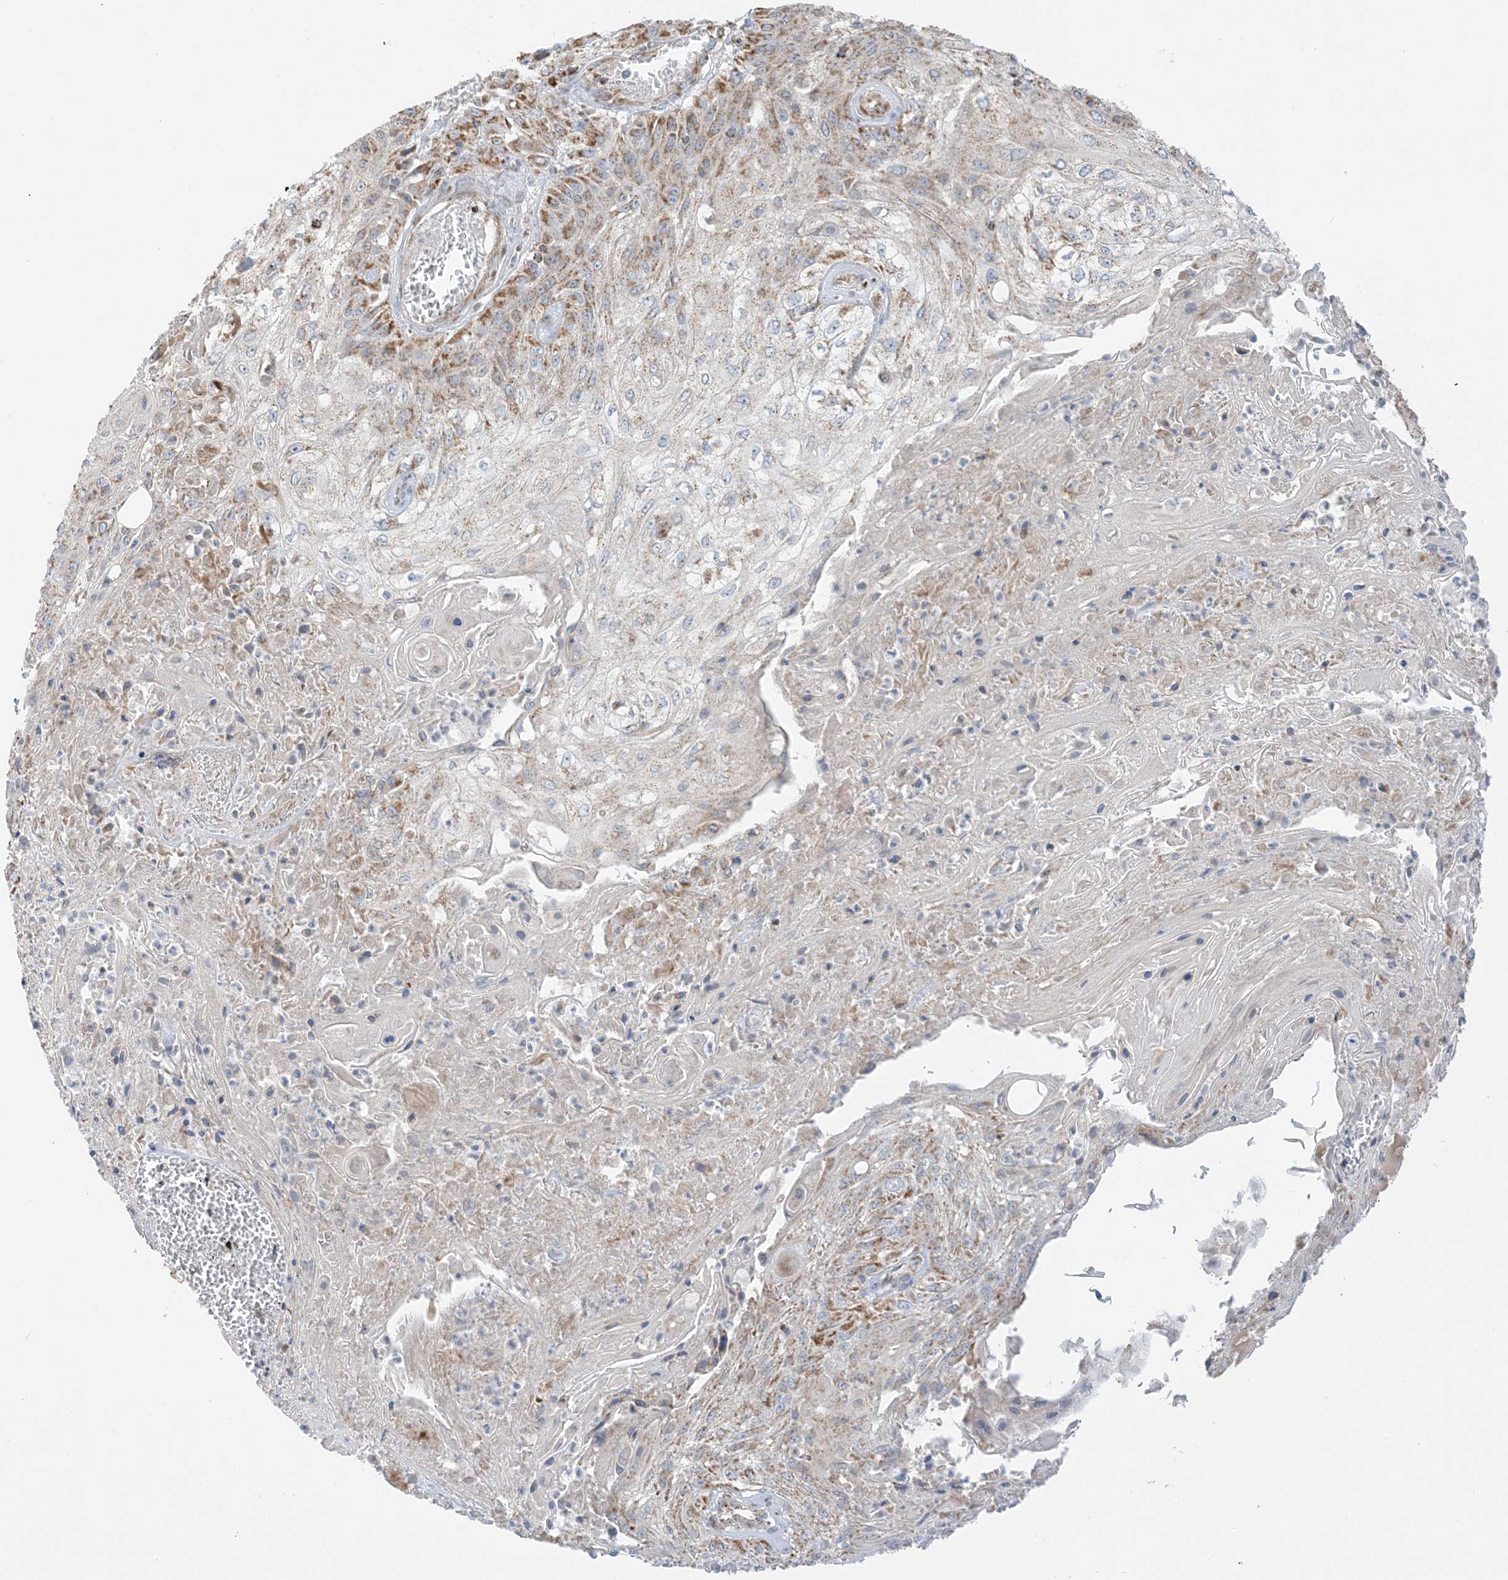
{"staining": {"intensity": "moderate", "quantity": "25%-75%", "location": "cytoplasmic/membranous"}, "tissue": "skin cancer", "cell_type": "Tumor cells", "image_type": "cancer", "snomed": [{"axis": "morphology", "description": "Squamous cell carcinoma, NOS"}, {"axis": "morphology", "description": "Squamous cell carcinoma, metastatic, NOS"}, {"axis": "topography", "description": "Skin"}, {"axis": "topography", "description": "Lymph node"}], "caption": "Squamous cell carcinoma (skin) stained for a protein (brown) demonstrates moderate cytoplasmic/membranous positive positivity in approximately 25%-75% of tumor cells.", "gene": "SLC25A12", "patient": {"sex": "male", "age": 75}}